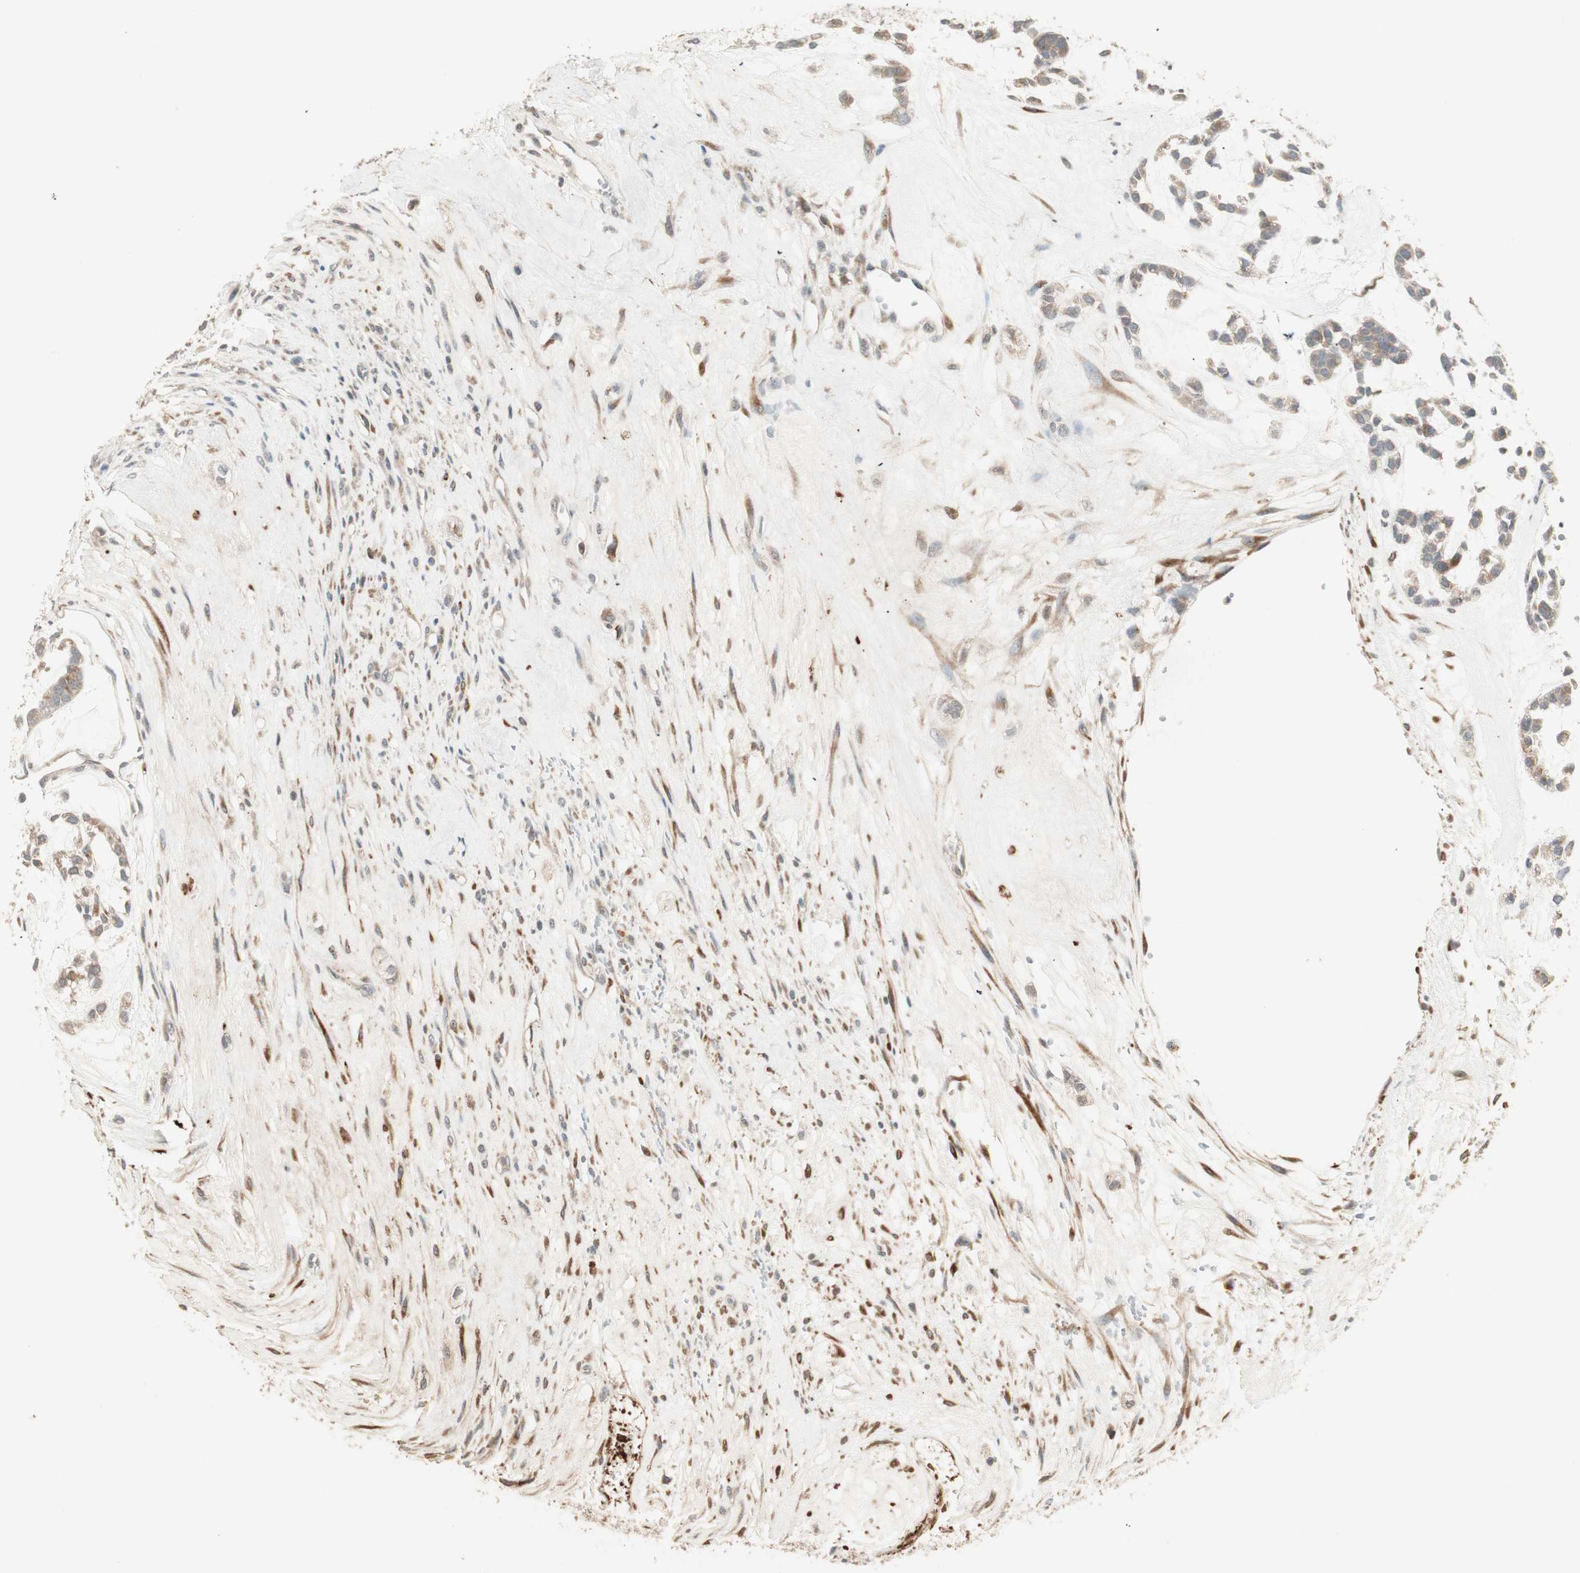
{"staining": {"intensity": "moderate", "quantity": ">75%", "location": "cytoplasmic/membranous"}, "tissue": "head and neck cancer", "cell_type": "Tumor cells", "image_type": "cancer", "snomed": [{"axis": "morphology", "description": "Adenocarcinoma, NOS"}, {"axis": "morphology", "description": "Adenoma, NOS"}, {"axis": "topography", "description": "Head-Neck"}], "caption": "An immunohistochemistry (IHC) image of neoplastic tissue is shown. Protein staining in brown labels moderate cytoplasmic/membranous positivity in head and neck adenoma within tumor cells.", "gene": "TASOR", "patient": {"sex": "female", "age": 55}}